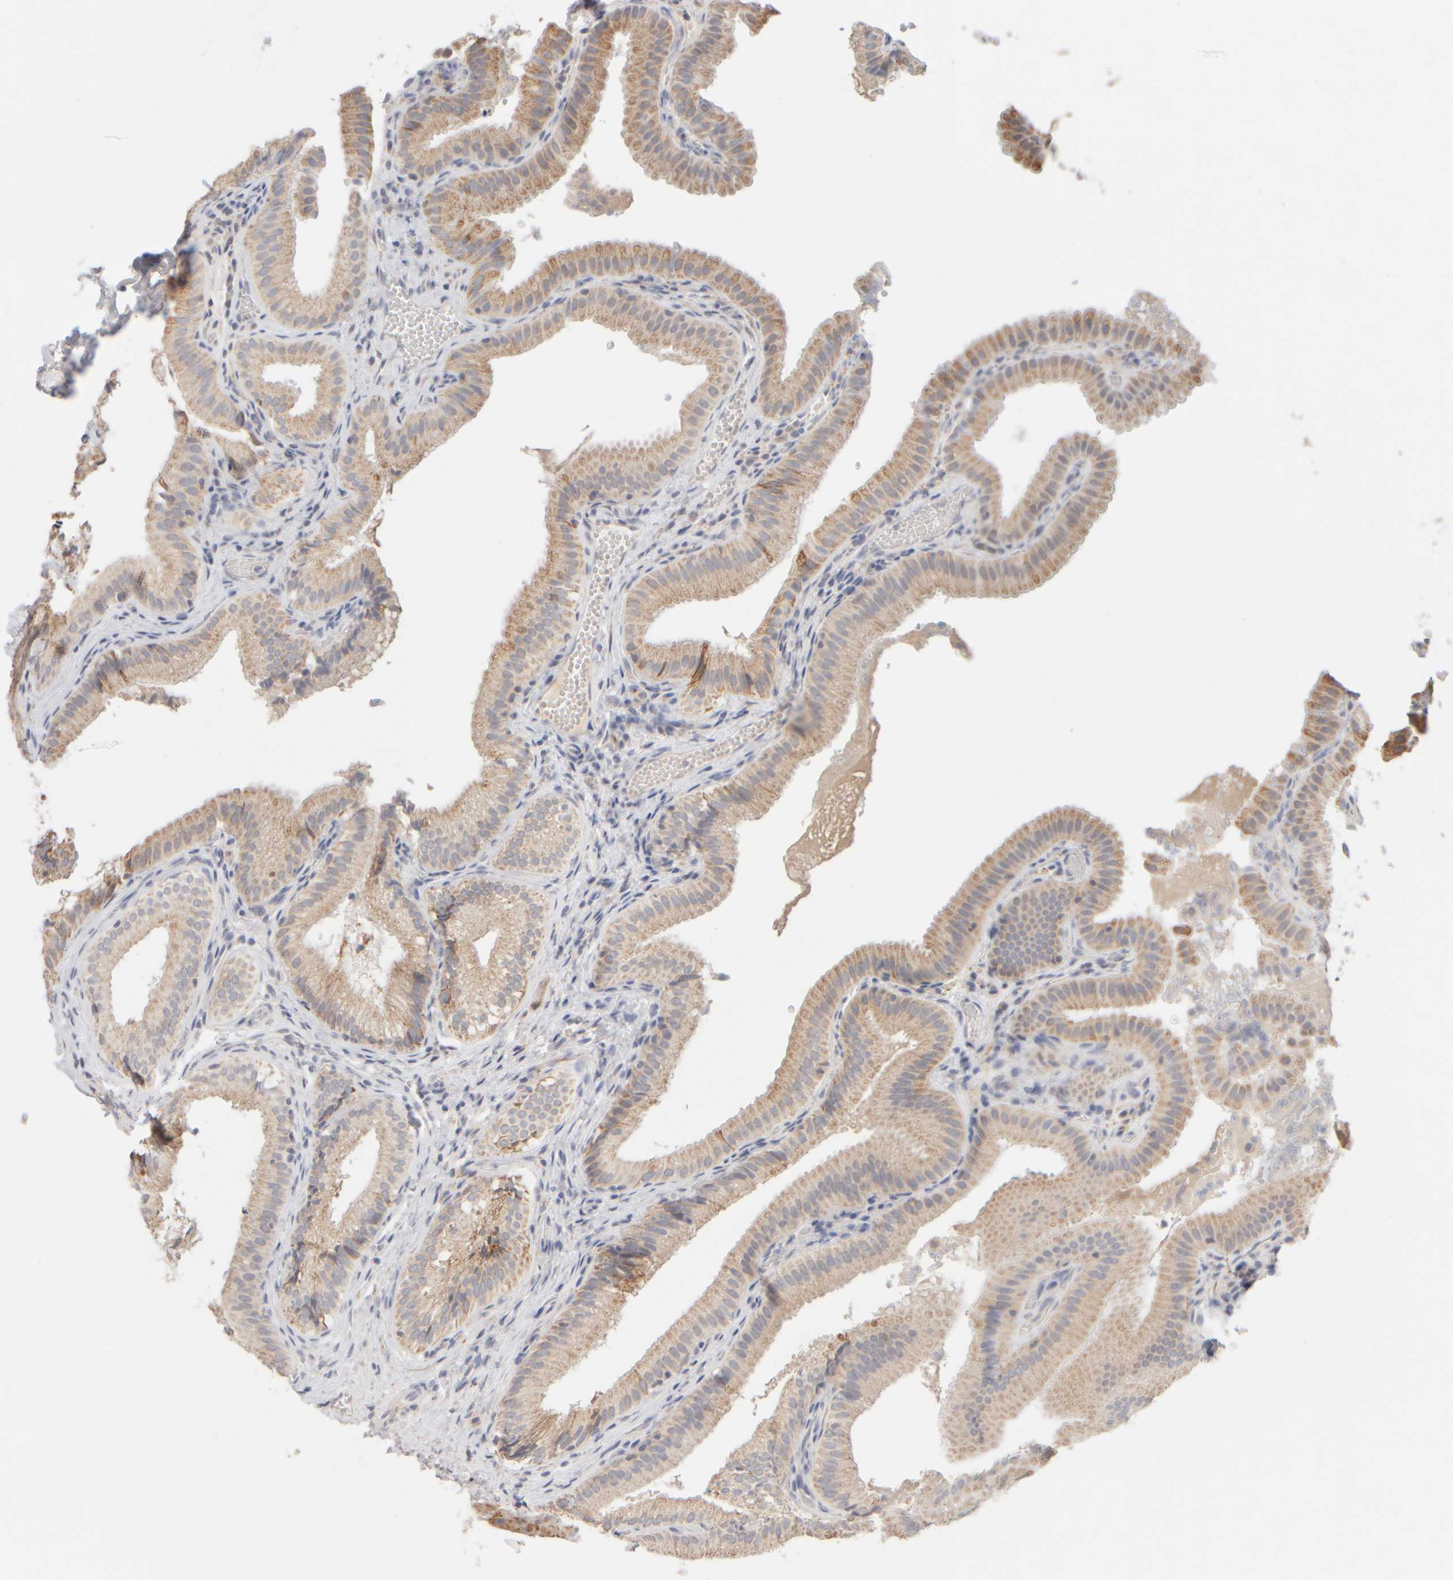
{"staining": {"intensity": "weak", "quantity": "25%-75%", "location": "cytoplasmic/membranous"}, "tissue": "gallbladder", "cell_type": "Glandular cells", "image_type": "normal", "snomed": [{"axis": "morphology", "description": "Normal tissue, NOS"}, {"axis": "topography", "description": "Gallbladder"}], "caption": "Immunohistochemical staining of benign human gallbladder demonstrates 25%-75% levels of weak cytoplasmic/membranous protein positivity in about 25%-75% of glandular cells. (brown staining indicates protein expression, while blue staining denotes nuclei).", "gene": "ZNF112", "patient": {"sex": "female", "age": 30}}